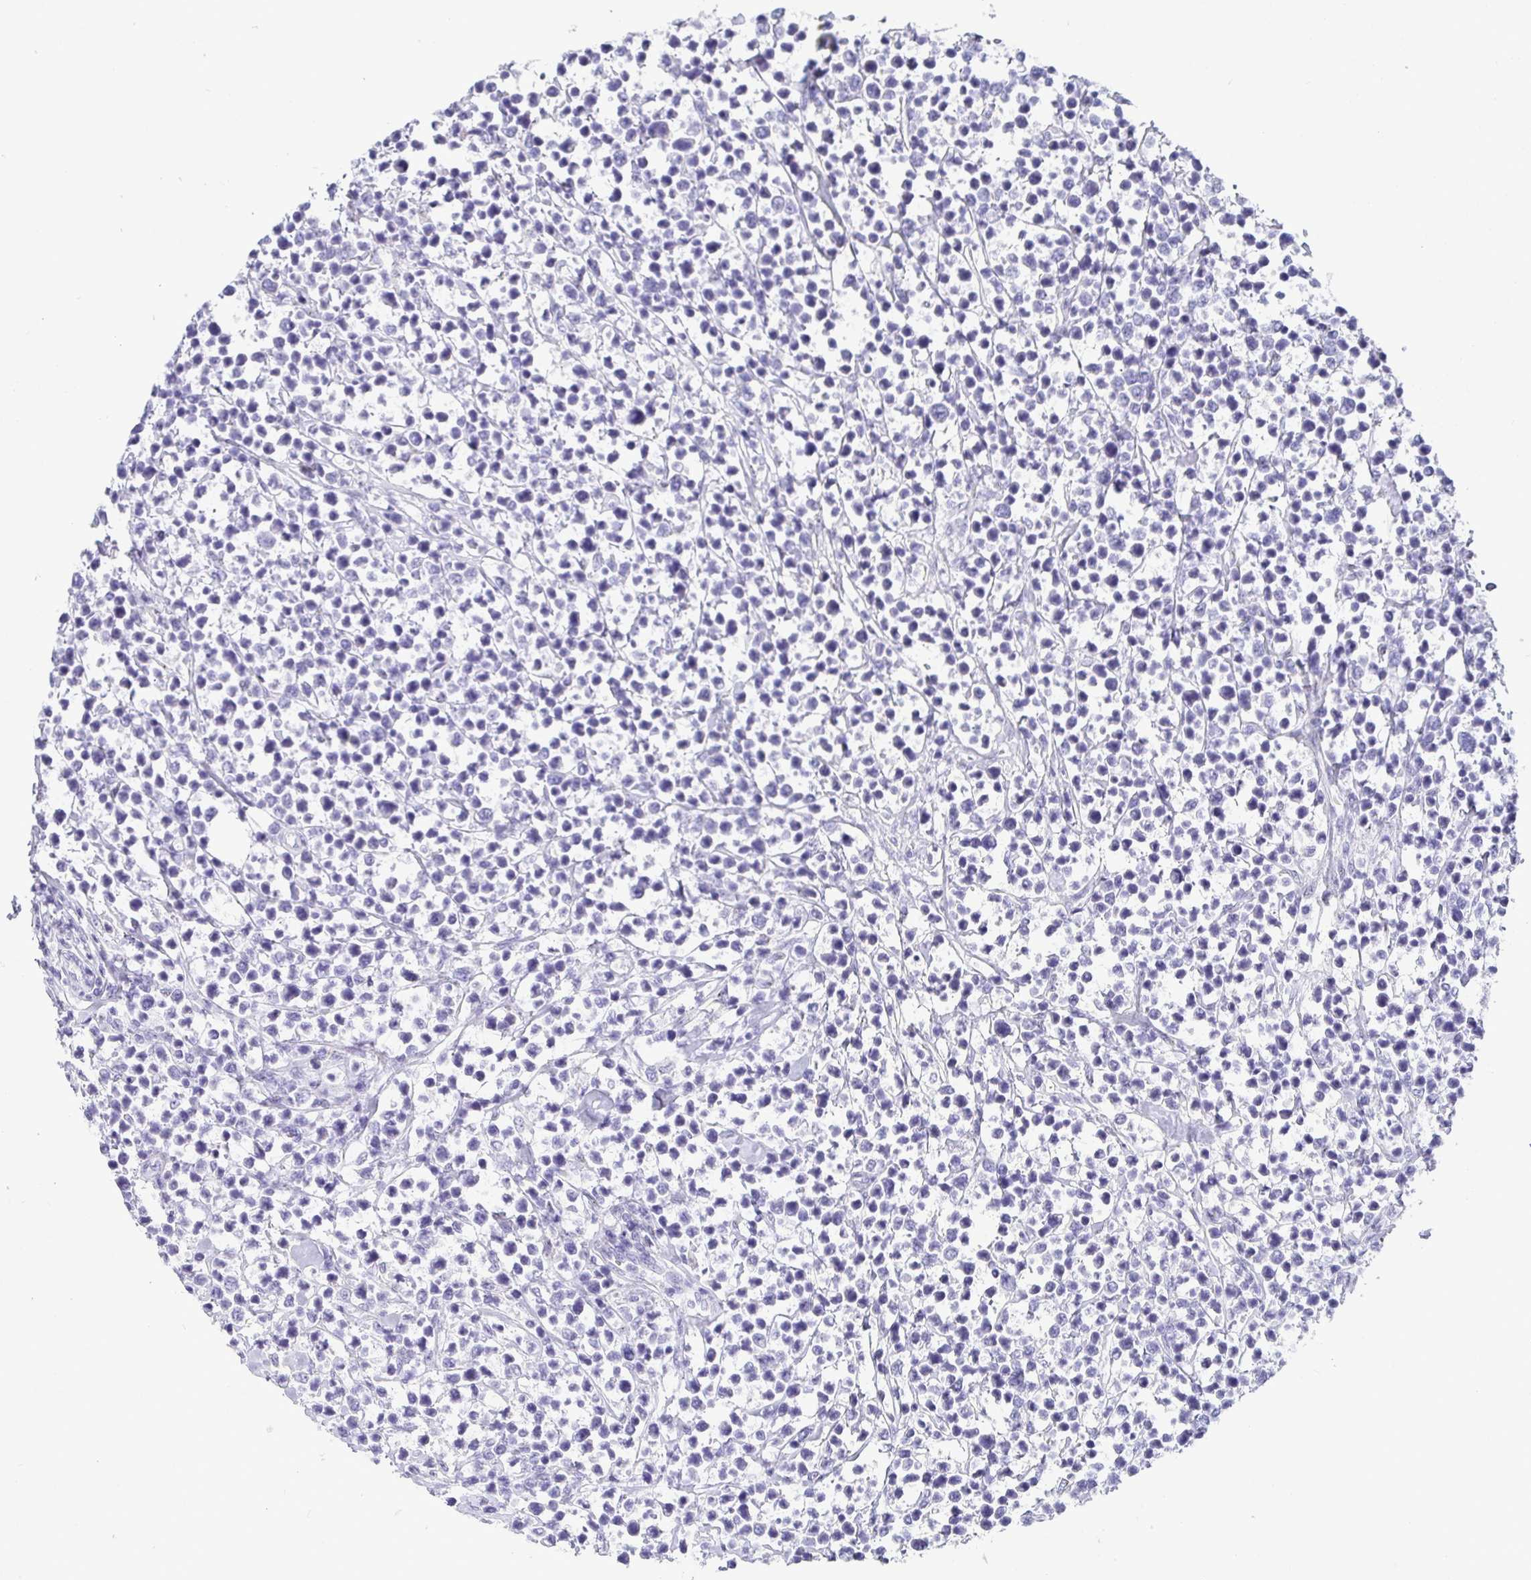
{"staining": {"intensity": "negative", "quantity": "none", "location": "none"}, "tissue": "lymphoma", "cell_type": "Tumor cells", "image_type": "cancer", "snomed": [{"axis": "morphology", "description": "Malignant lymphoma, non-Hodgkin's type, High grade"}, {"axis": "topography", "description": "Soft tissue"}], "caption": "Image shows no protein expression in tumor cells of high-grade malignant lymphoma, non-Hodgkin's type tissue.", "gene": "TMEM241", "patient": {"sex": "female", "age": 56}}